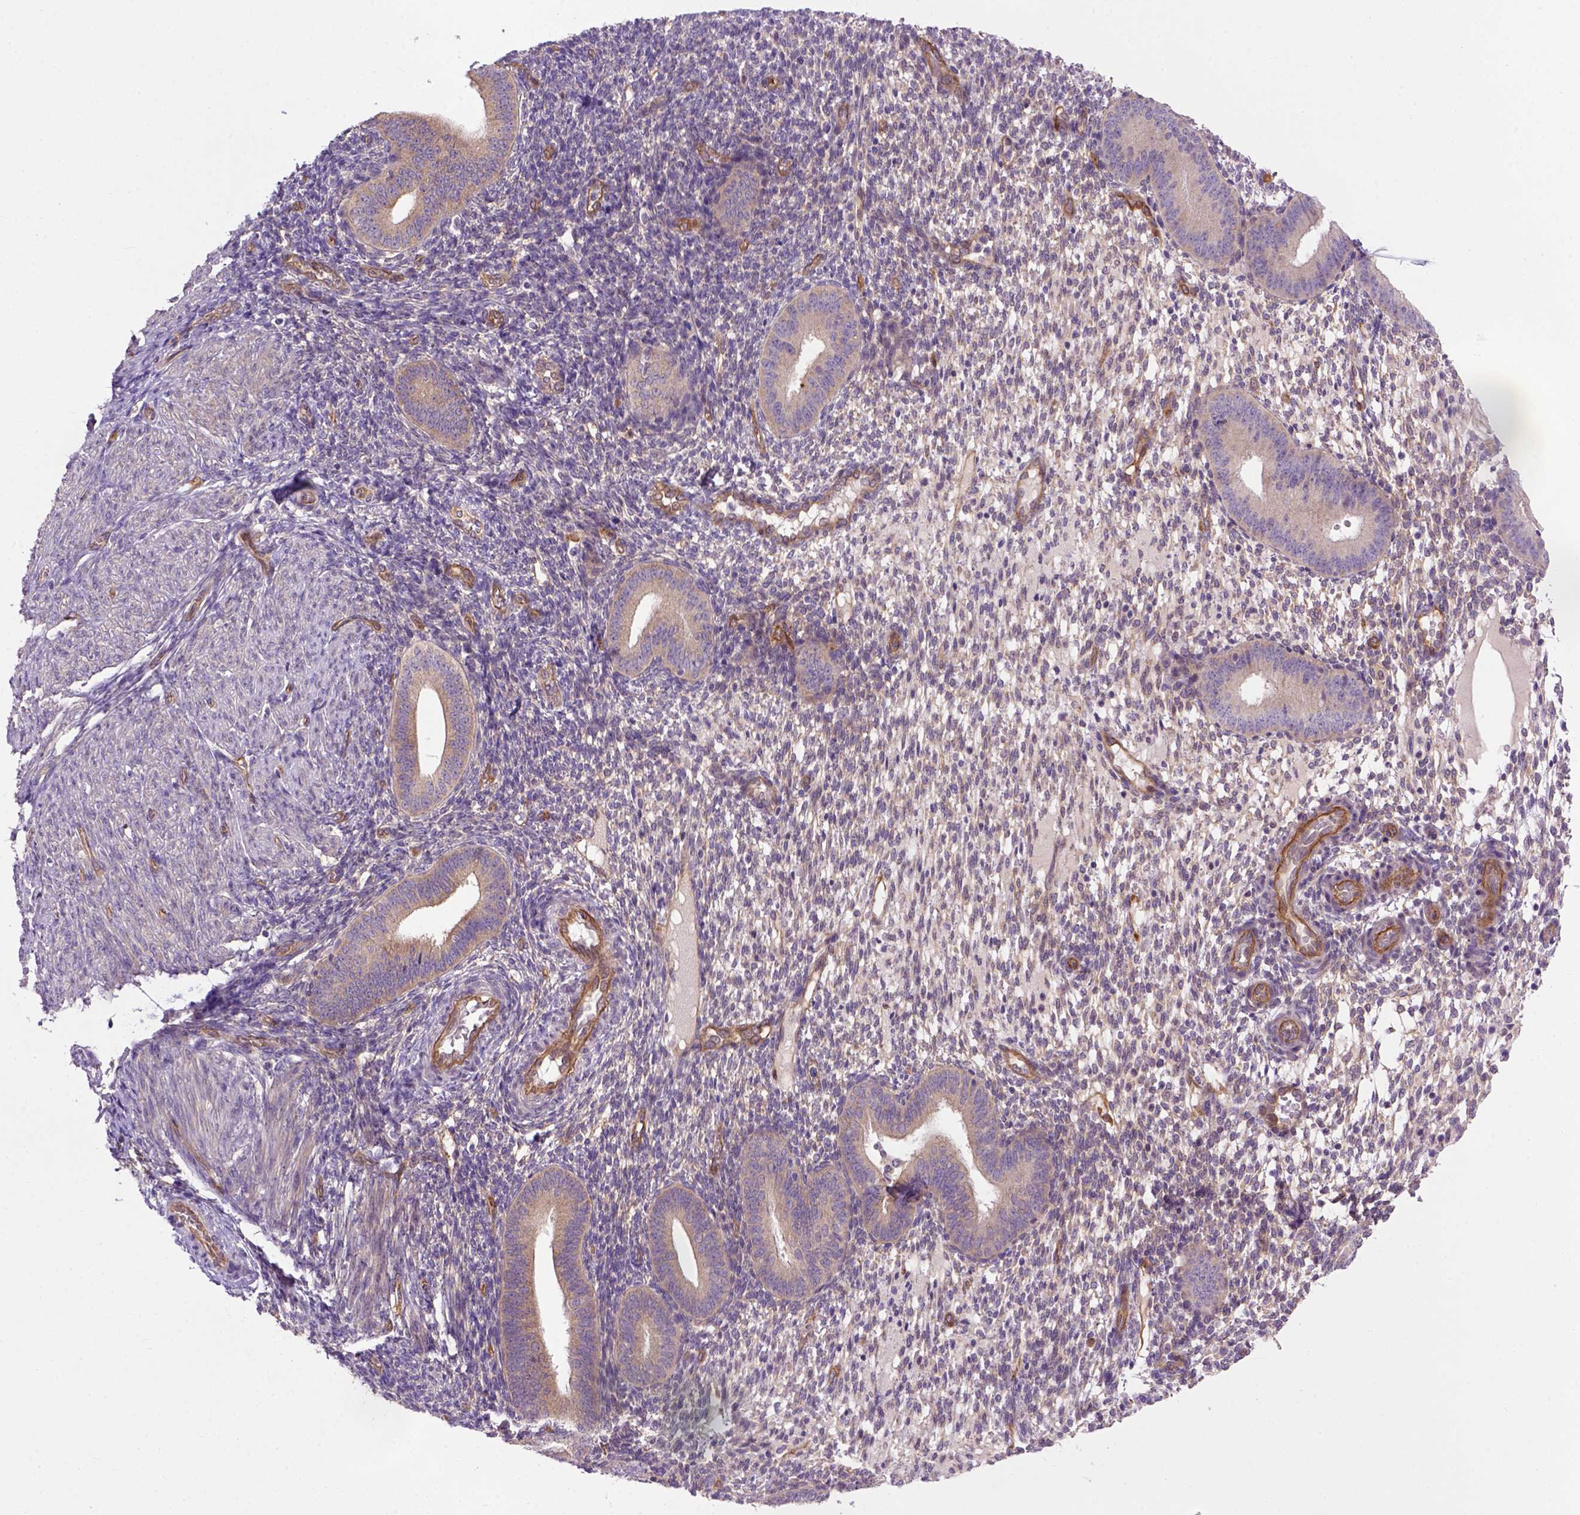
{"staining": {"intensity": "negative", "quantity": "none", "location": "none"}, "tissue": "endometrium", "cell_type": "Cells in endometrial stroma", "image_type": "normal", "snomed": [{"axis": "morphology", "description": "Normal tissue, NOS"}, {"axis": "topography", "description": "Endometrium"}], "caption": "This is a image of immunohistochemistry staining of benign endometrium, which shows no positivity in cells in endometrial stroma.", "gene": "CASKIN2", "patient": {"sex": "female", "age": 40}}